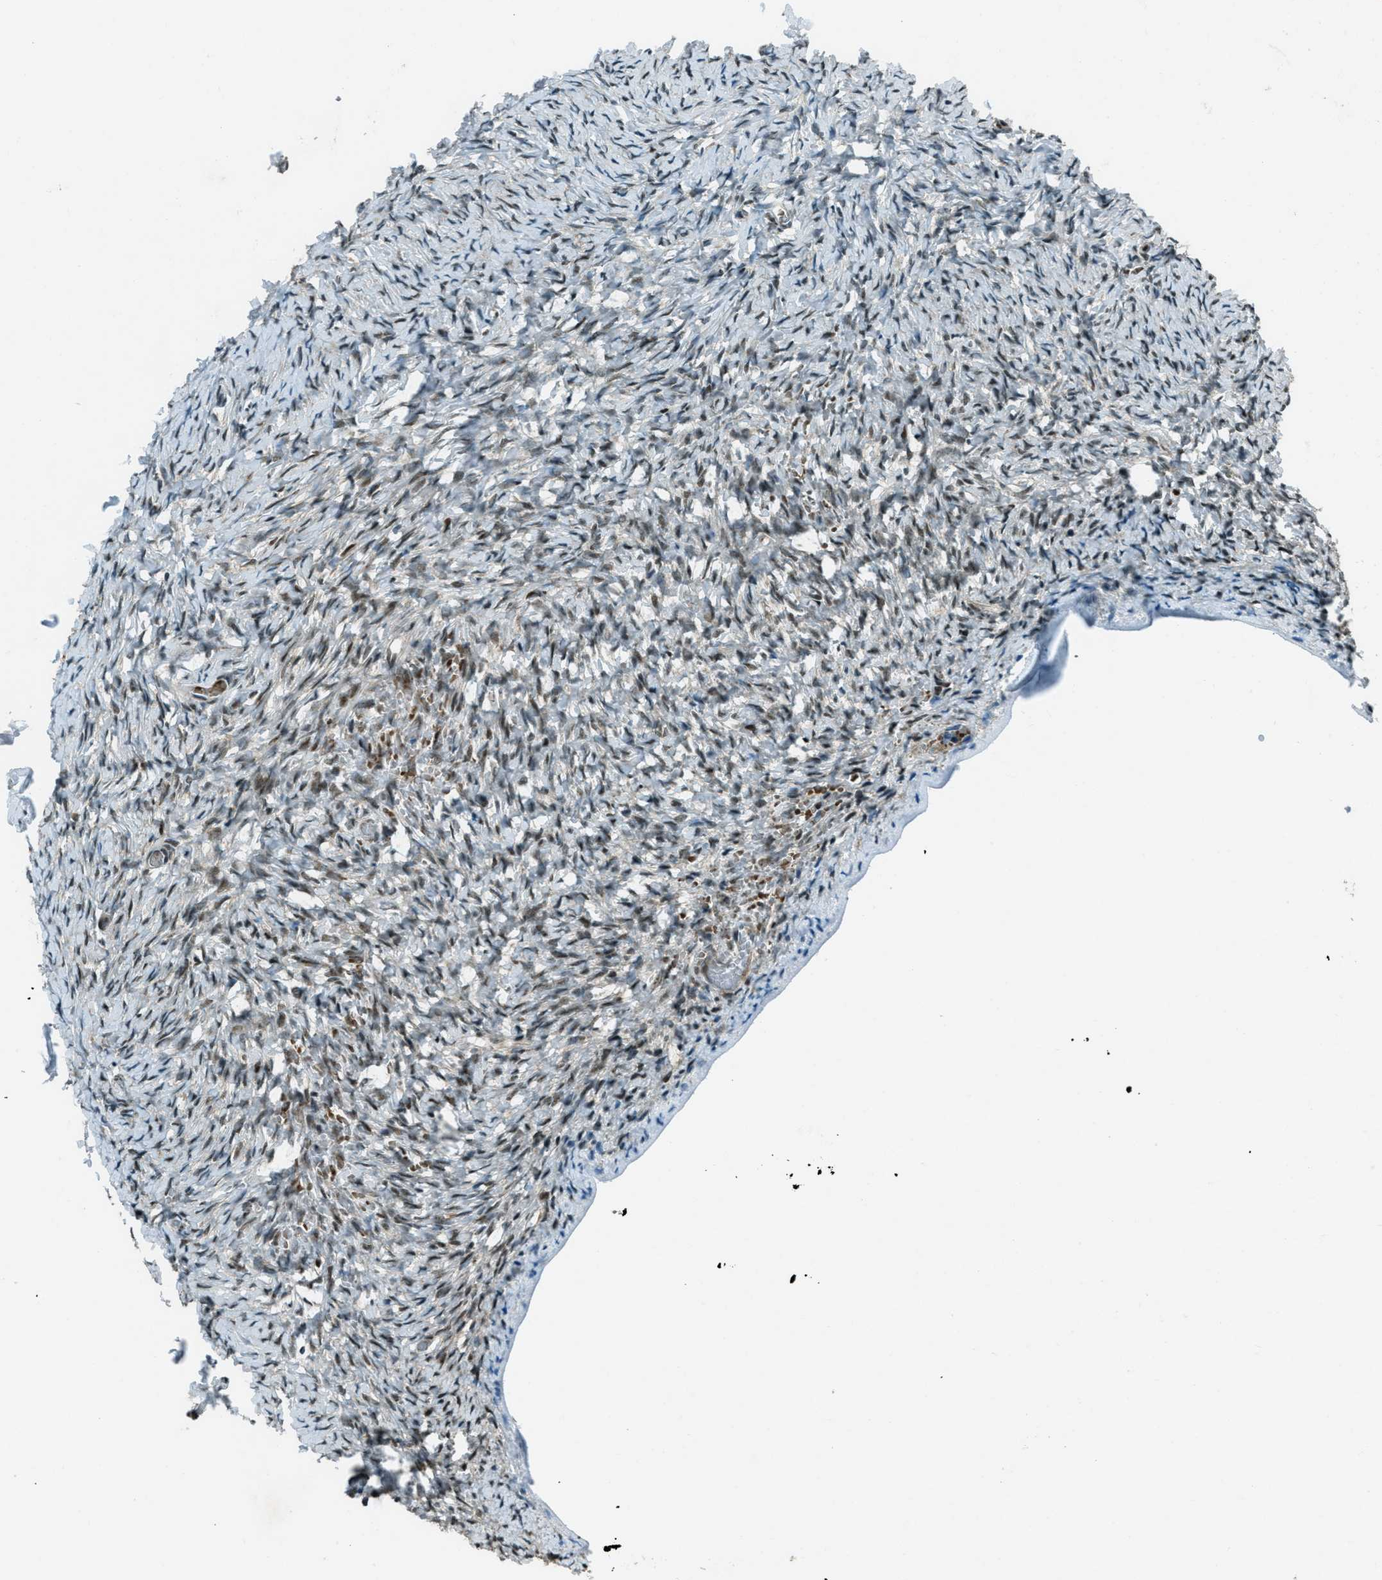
{"staining": {"intensity": "weak", "quantity": "25%-75%", "location": "cytoplasmic/membranous,nuclear"}, "tissue": "ovary", "cell_type": "Ovarian stroma cells", "image_type": "normal", "snomed": [{"axis": "morphology", "description": "Normal tissue, NOS"}, {"axis": "topography", "description": "Ovary"}], "caption": "Brown immunohistochemical staining in benign human ovary exhibits weak cytoplasmic/membranous,nuclear expression in approximately 25%-75% of ovarian stroma cells.", "gene": "TARDBP", "patient": {"sex": "female", "age": 27}}